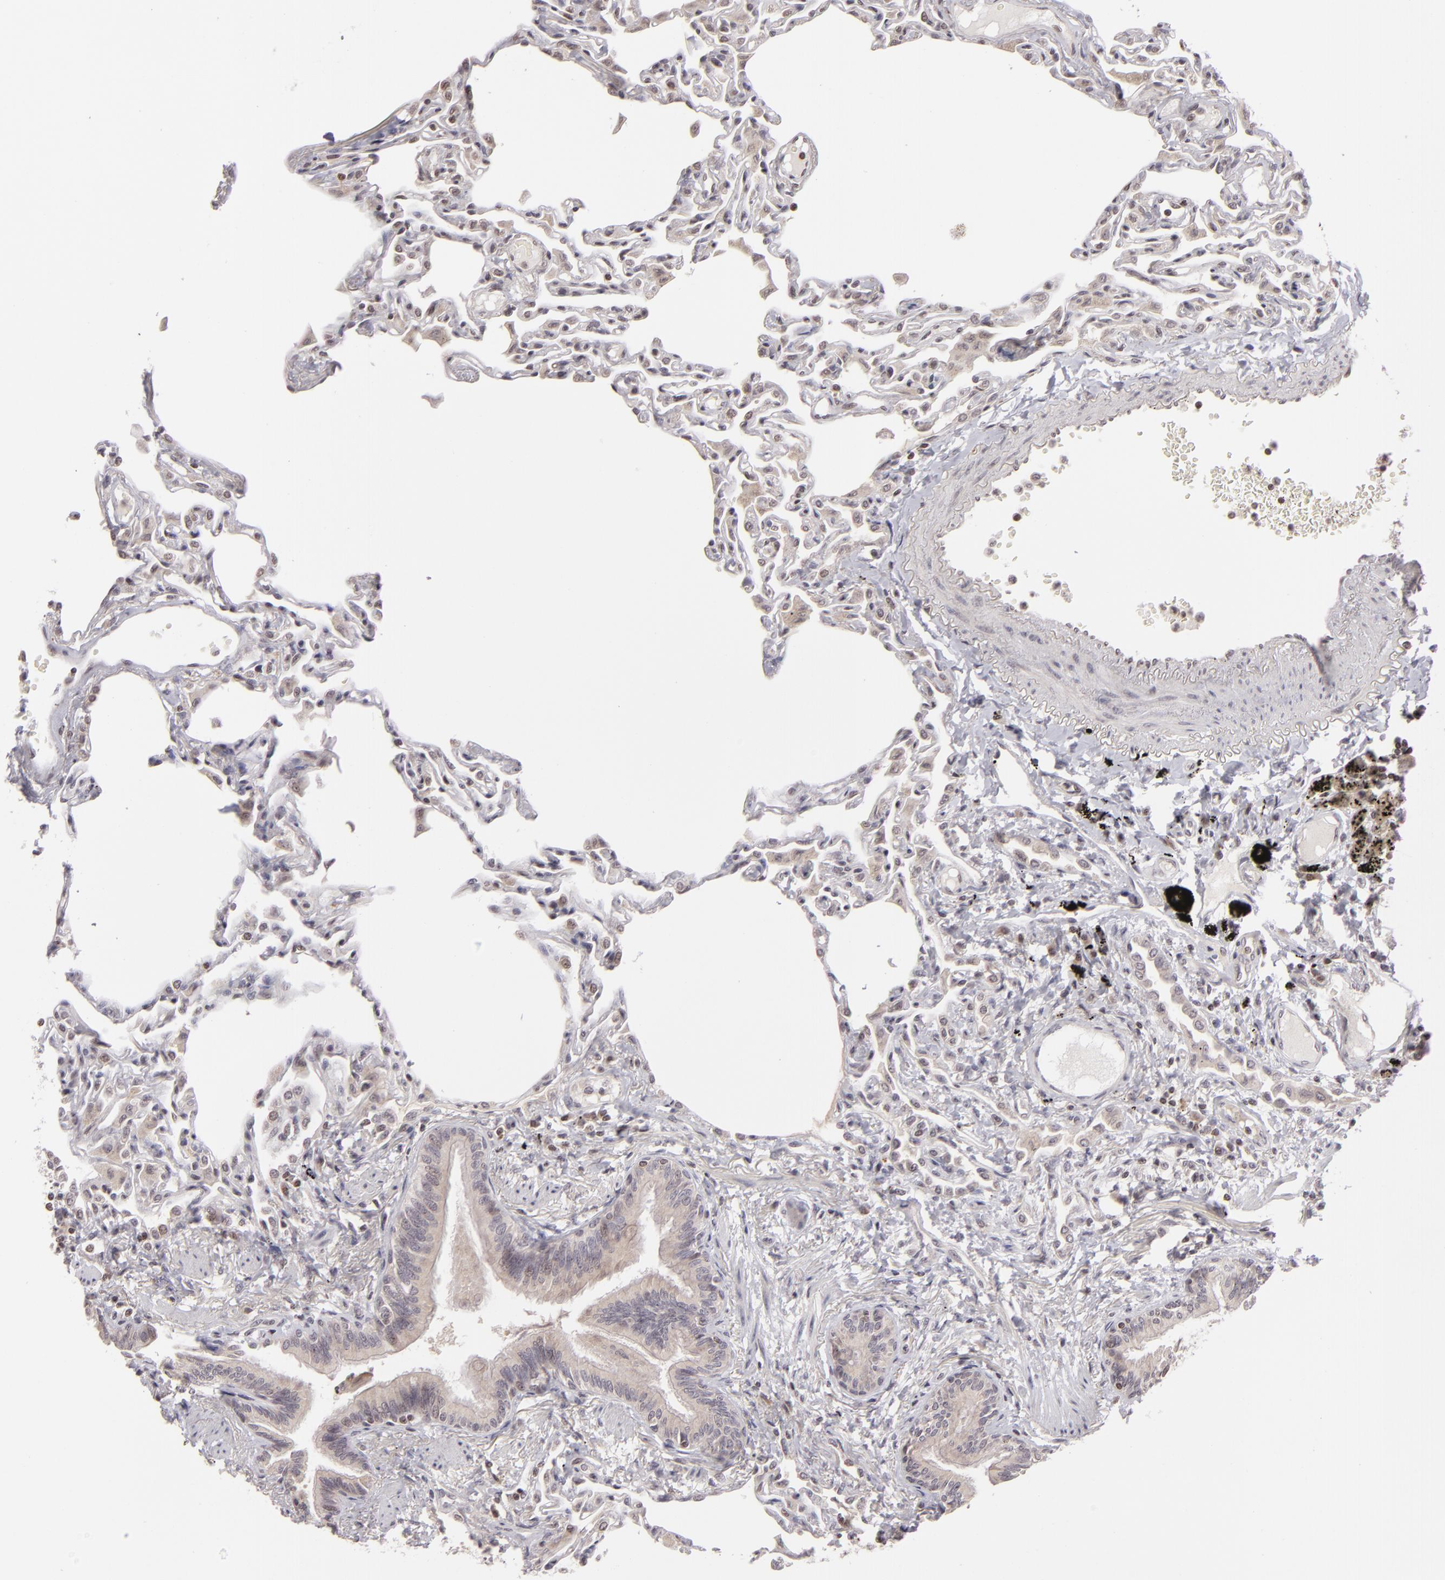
{"staining": {"intensity": "weak", "quantity": ">75%", "location": "nuclear"}, "tissue": "lung", "cell_type": "Alveolar cells", "image_type": "normal", "snomed": [{"axis": "morphology", "description": "Normal tissue, NOS"}, {"axis": "topography", "description": "Lung"}], "caption": "IHC of benign human lung demonstrates low levels of weak nuclear positivity in about >75% of alveolar cells.", "gene": "AKAP6", "patient": {"sex": "female", "age": 49}}